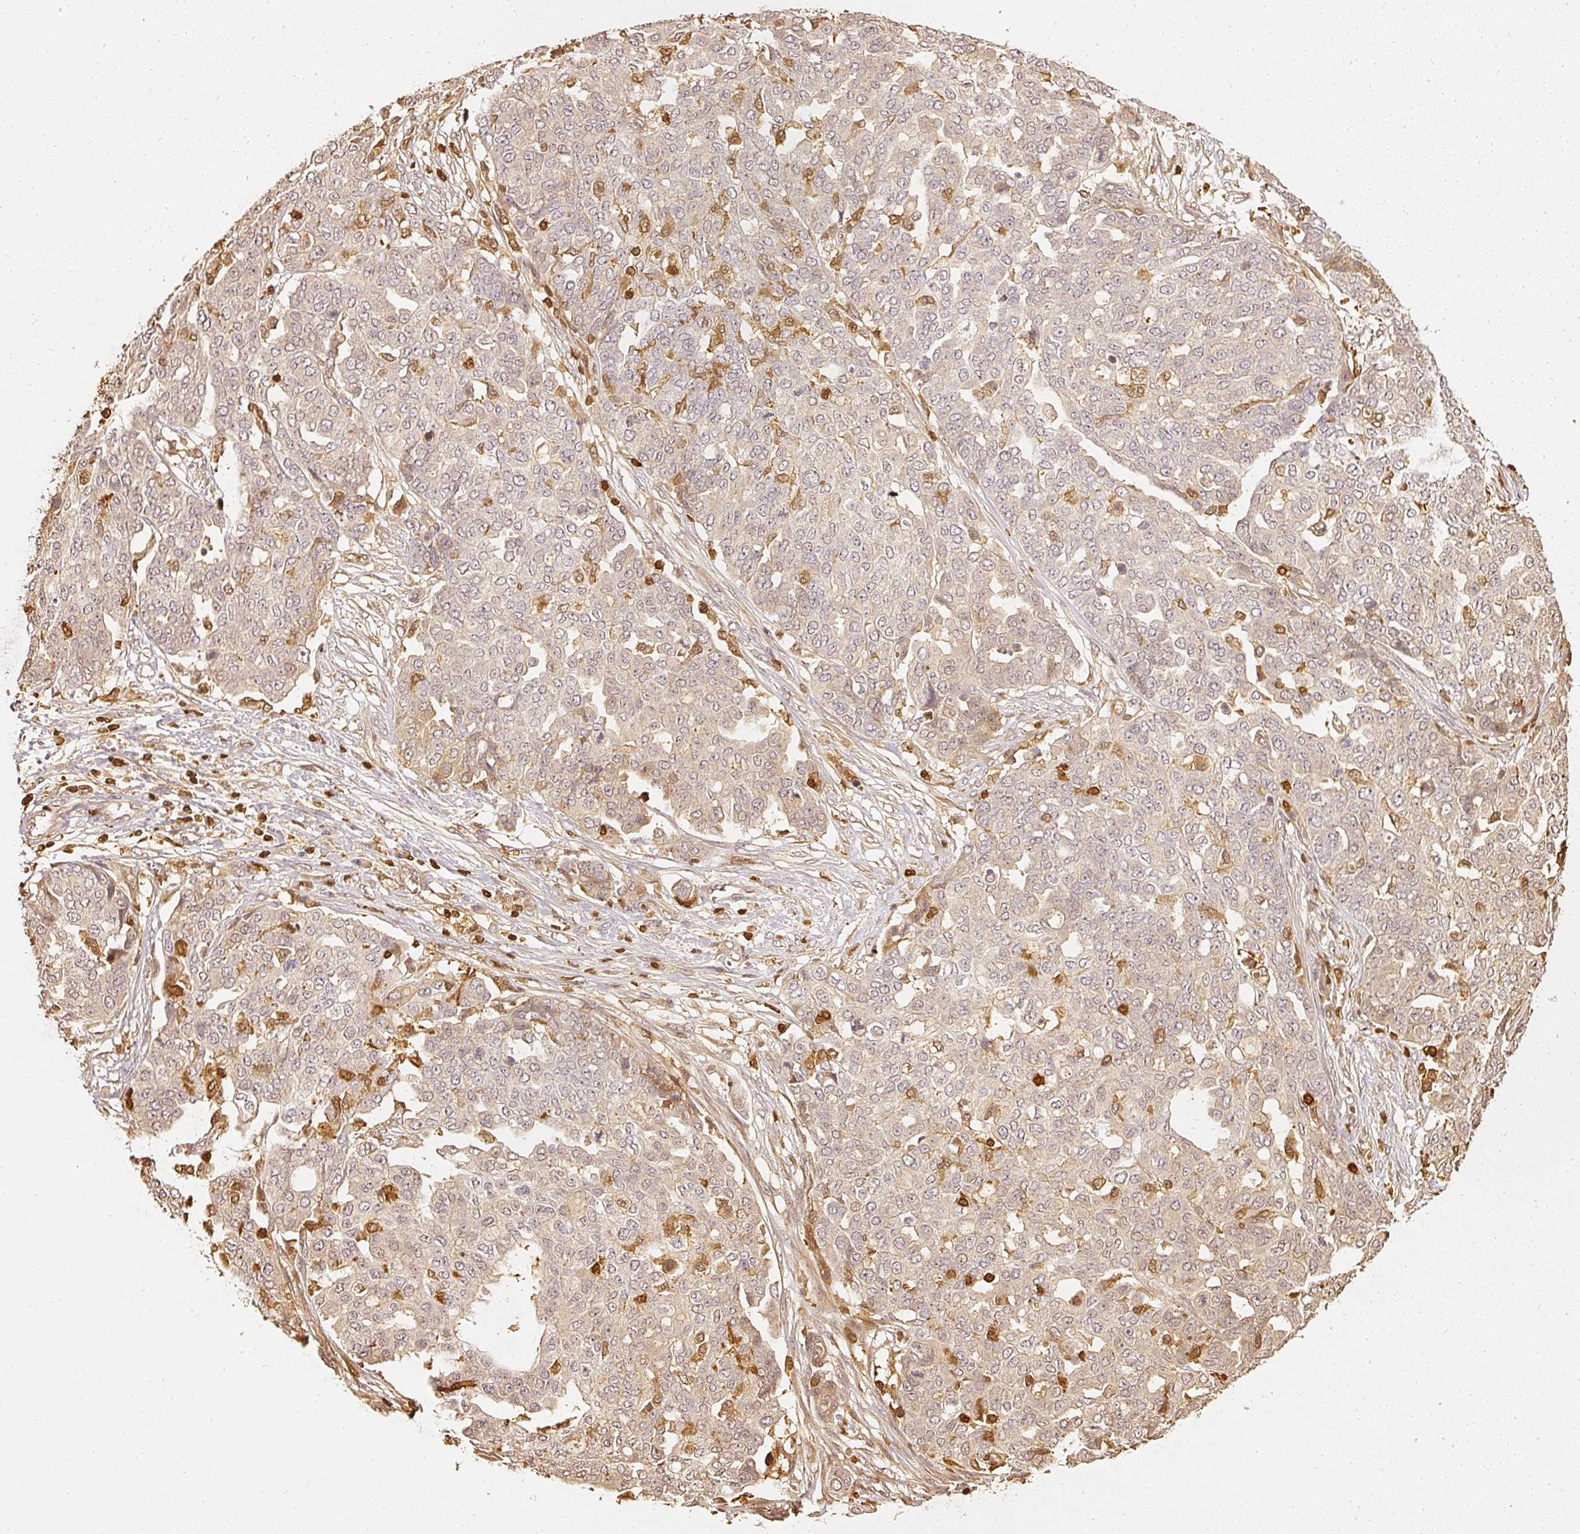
{"staining": {"intensity": "weak", "quantity": "25%-75%", "location": "cytoplasmic/membranous"}, "tissue": "ovarian cancer", "cell_type": "Tumor cells", "image_type": "cancer", "snomed": [{"axis": "morphology", "description": "Cystadenocarcinoma, serous, NOS"}, {"axis": "topography", "description": "Soft tissue"}, {"axis": "topography", "description": "Ovary"}], "caption": "A brown stain highlights weak cytoplasmic/membranous staining of a protein in human ovarian serous cystadenocarcinoma tumor cells. (Brightfield microscopy of DAB IHC at high magnification).", "gene": "PFN1", "patient": {"sex": "female", "age": 57}}